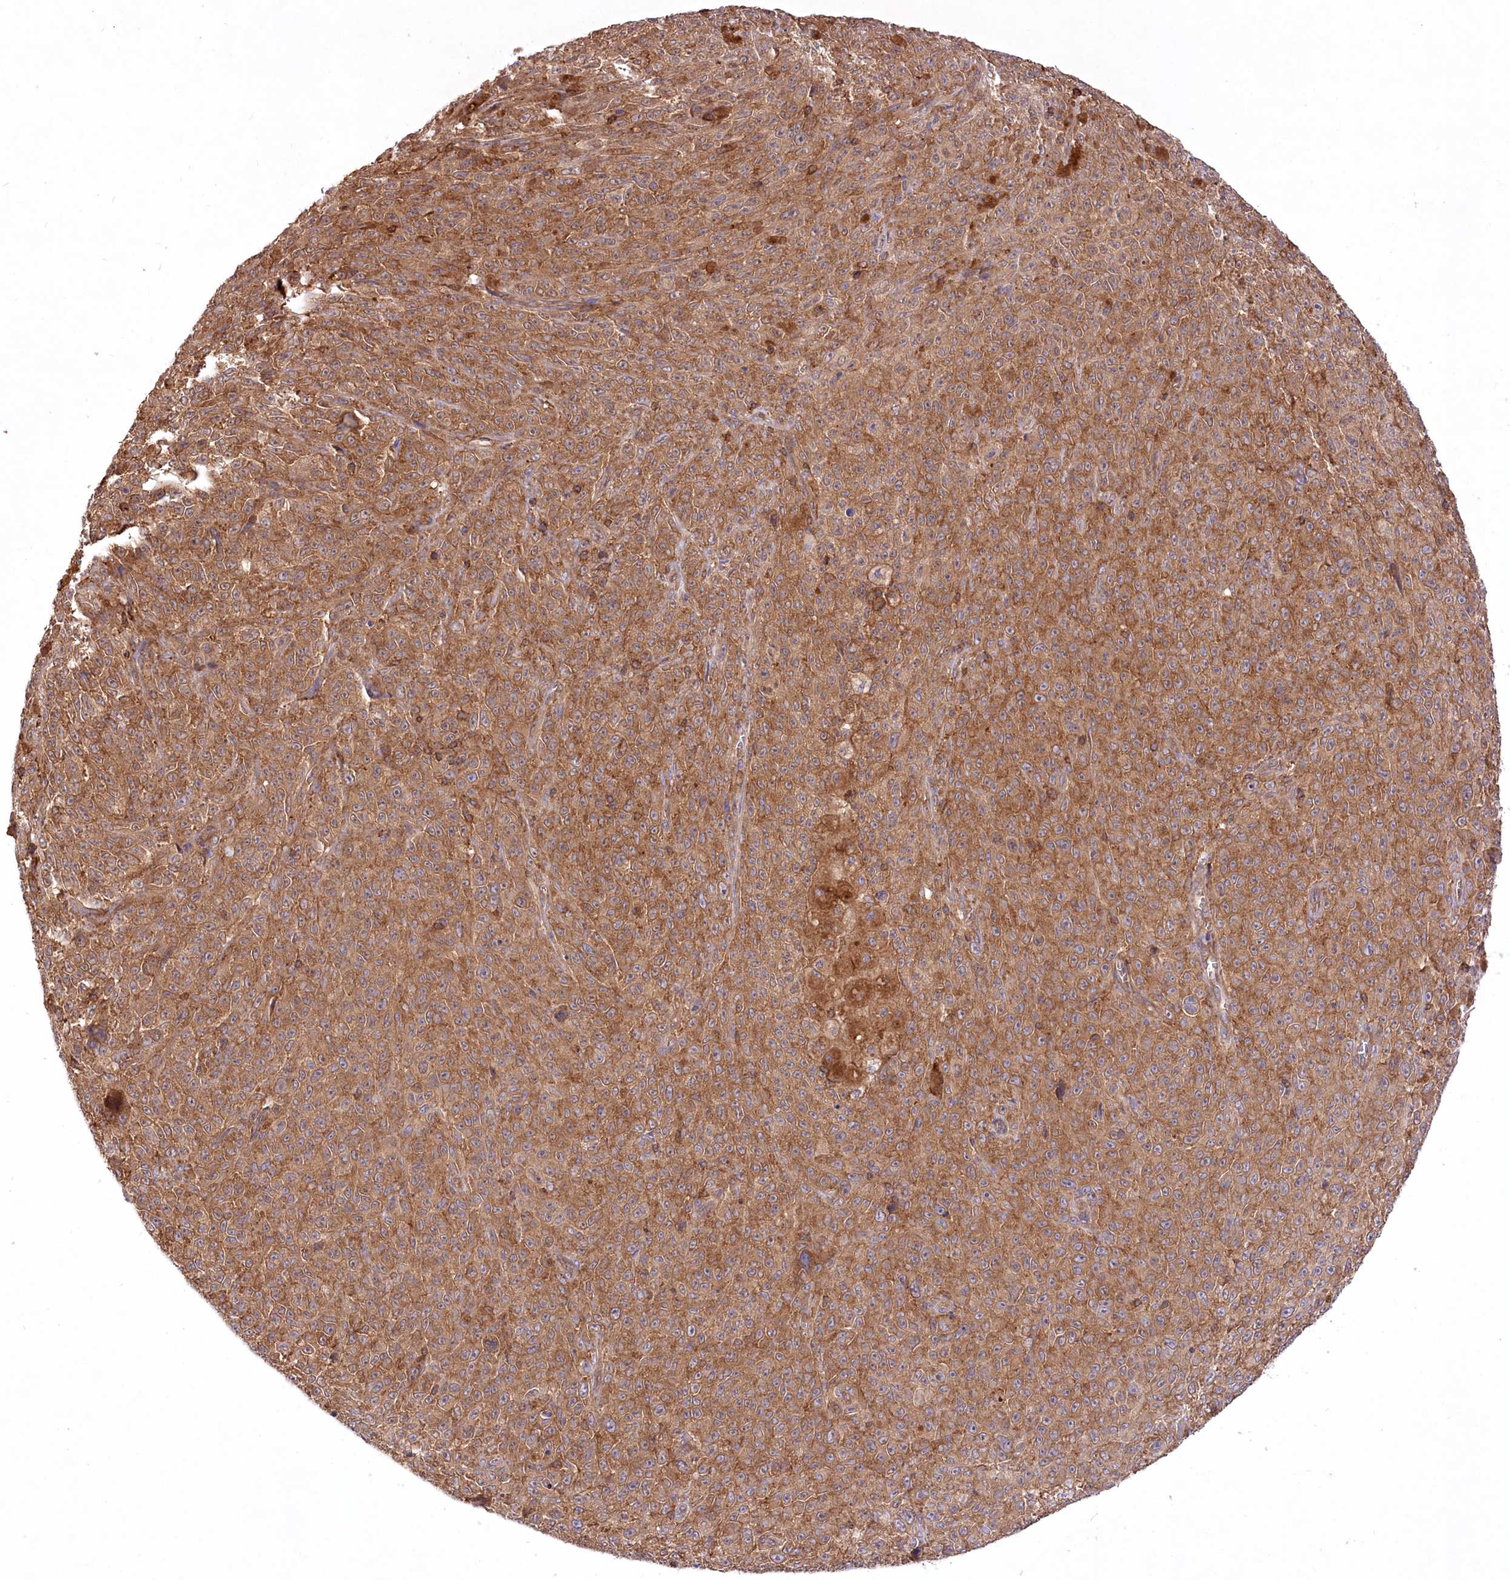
{"staining": {"intensity": "moderate", "quantity": ">75%", "location": "cytoplasmic/membranous"}, "tissue": "melanoma", "cell_type": "Tumor cells", "image_type": "cancer", "snomed": [{"axis": "morphology", "description": "Malignant melanoma, NOS"}, {"axis": "topography", "description": "Skin"}], "caption": "Immunohistochemical staining of malignant melanoma displays moderate cytoplasmic/membranous protein positivity in about >75% of tumor cells. The staining was performed using DAB (3,3'-diaminobenzidine) to visualize the protein expression in brown, while the nuclei were stained in blue with hematoxylin (Magnification: 20x).", "gene": "UMPS", "patient": {"sex": "female", "age": 82}}